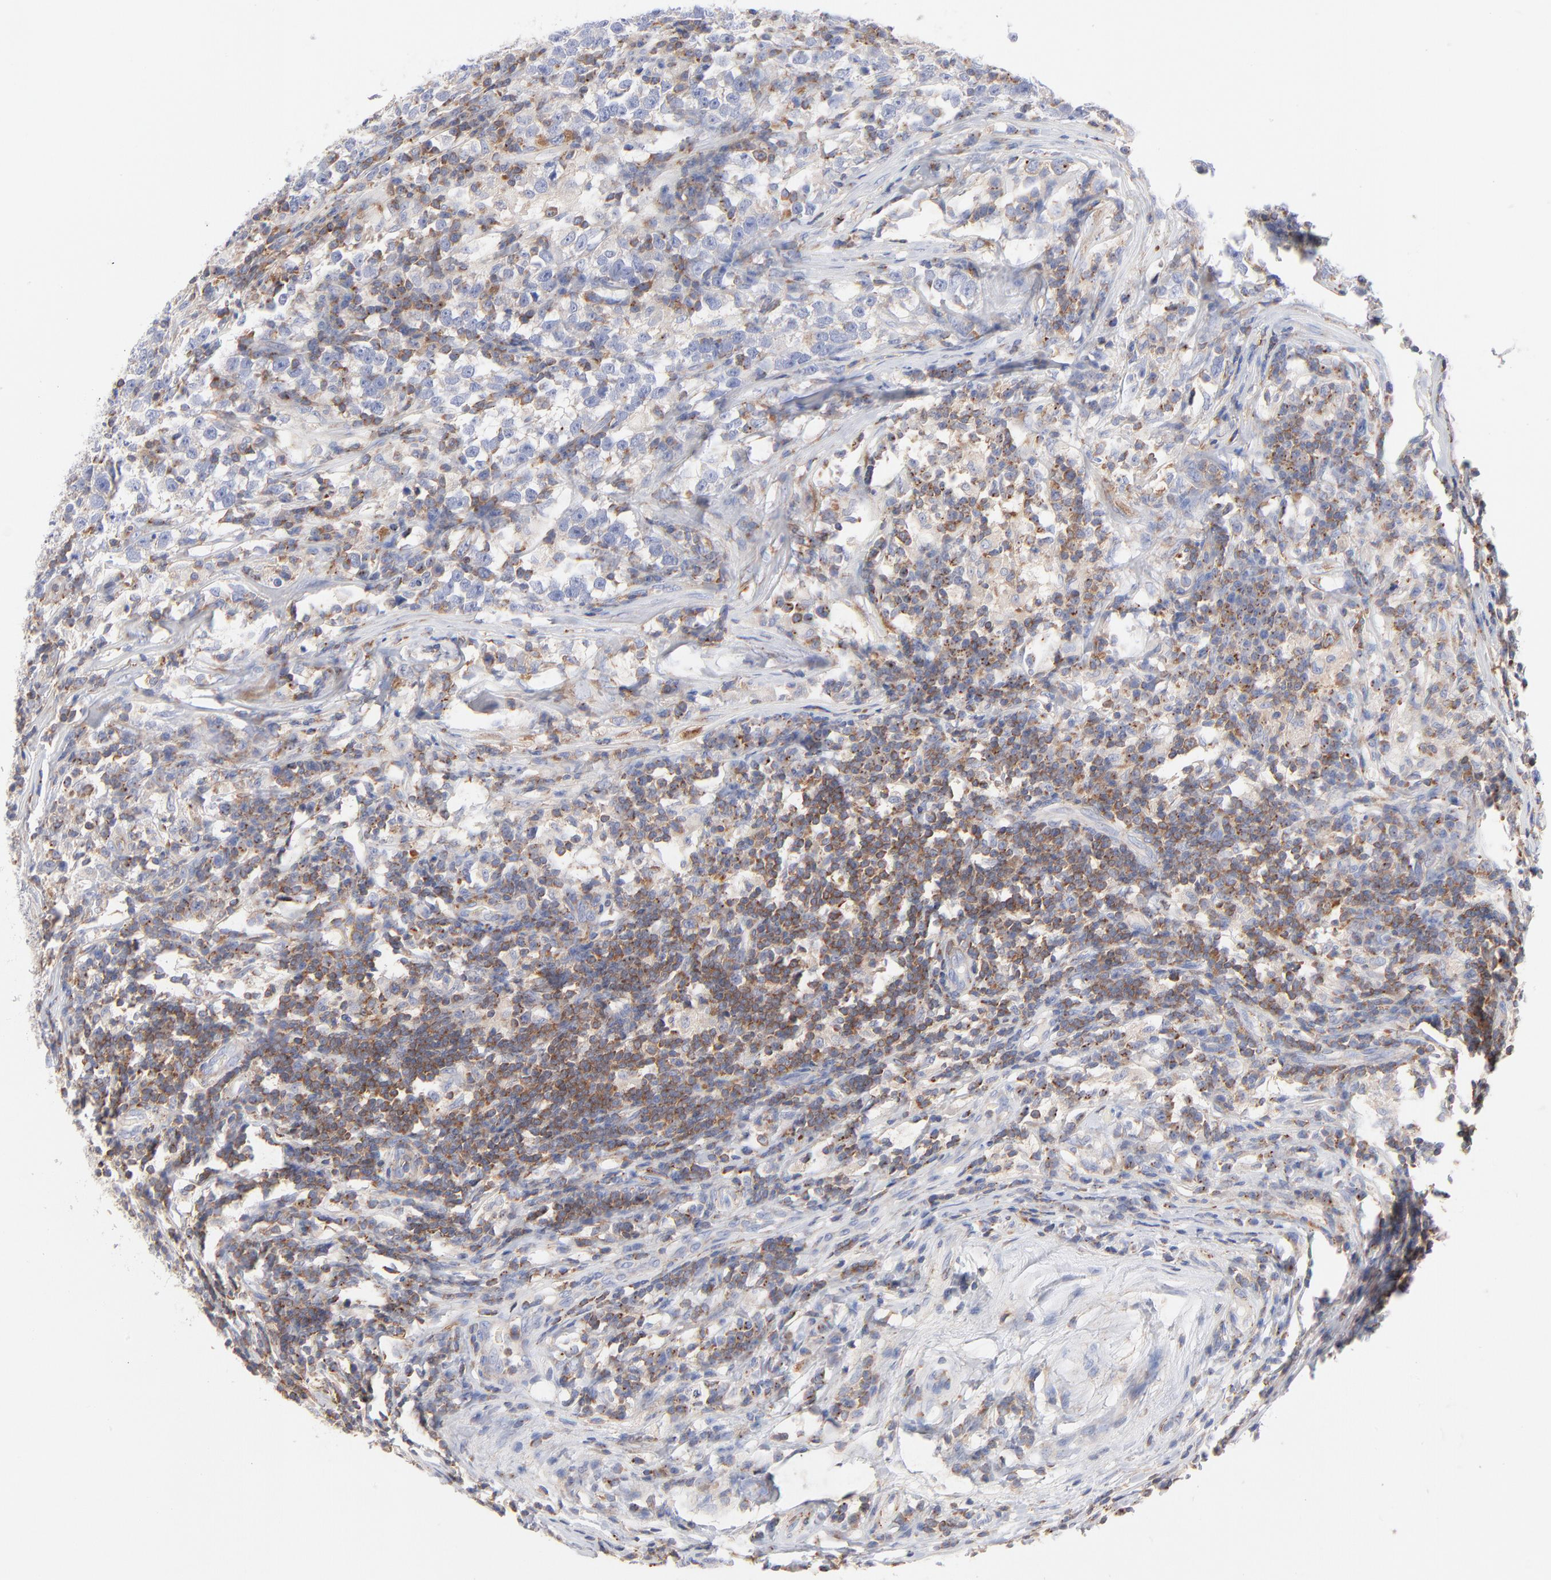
{"staining": {"intensity": "negative", "quantity": "none", "location": "none"}, "tissue": "testis cancer", "cell_type": "Tumor cells", "image_type": "cancer", "snomed": [{"axis": "morphology", "description": "Seminoma, NOS"}, {"axis": "topography", "description": "Testis"}], "caption": "Immunohistochemistry micrograph of testis cancer (seminoma) stained for a protein (brown), which displays no expression in tumor cells.", "gene": "SEPTIN6", "patient": {"sex": "male", "age": 43}}